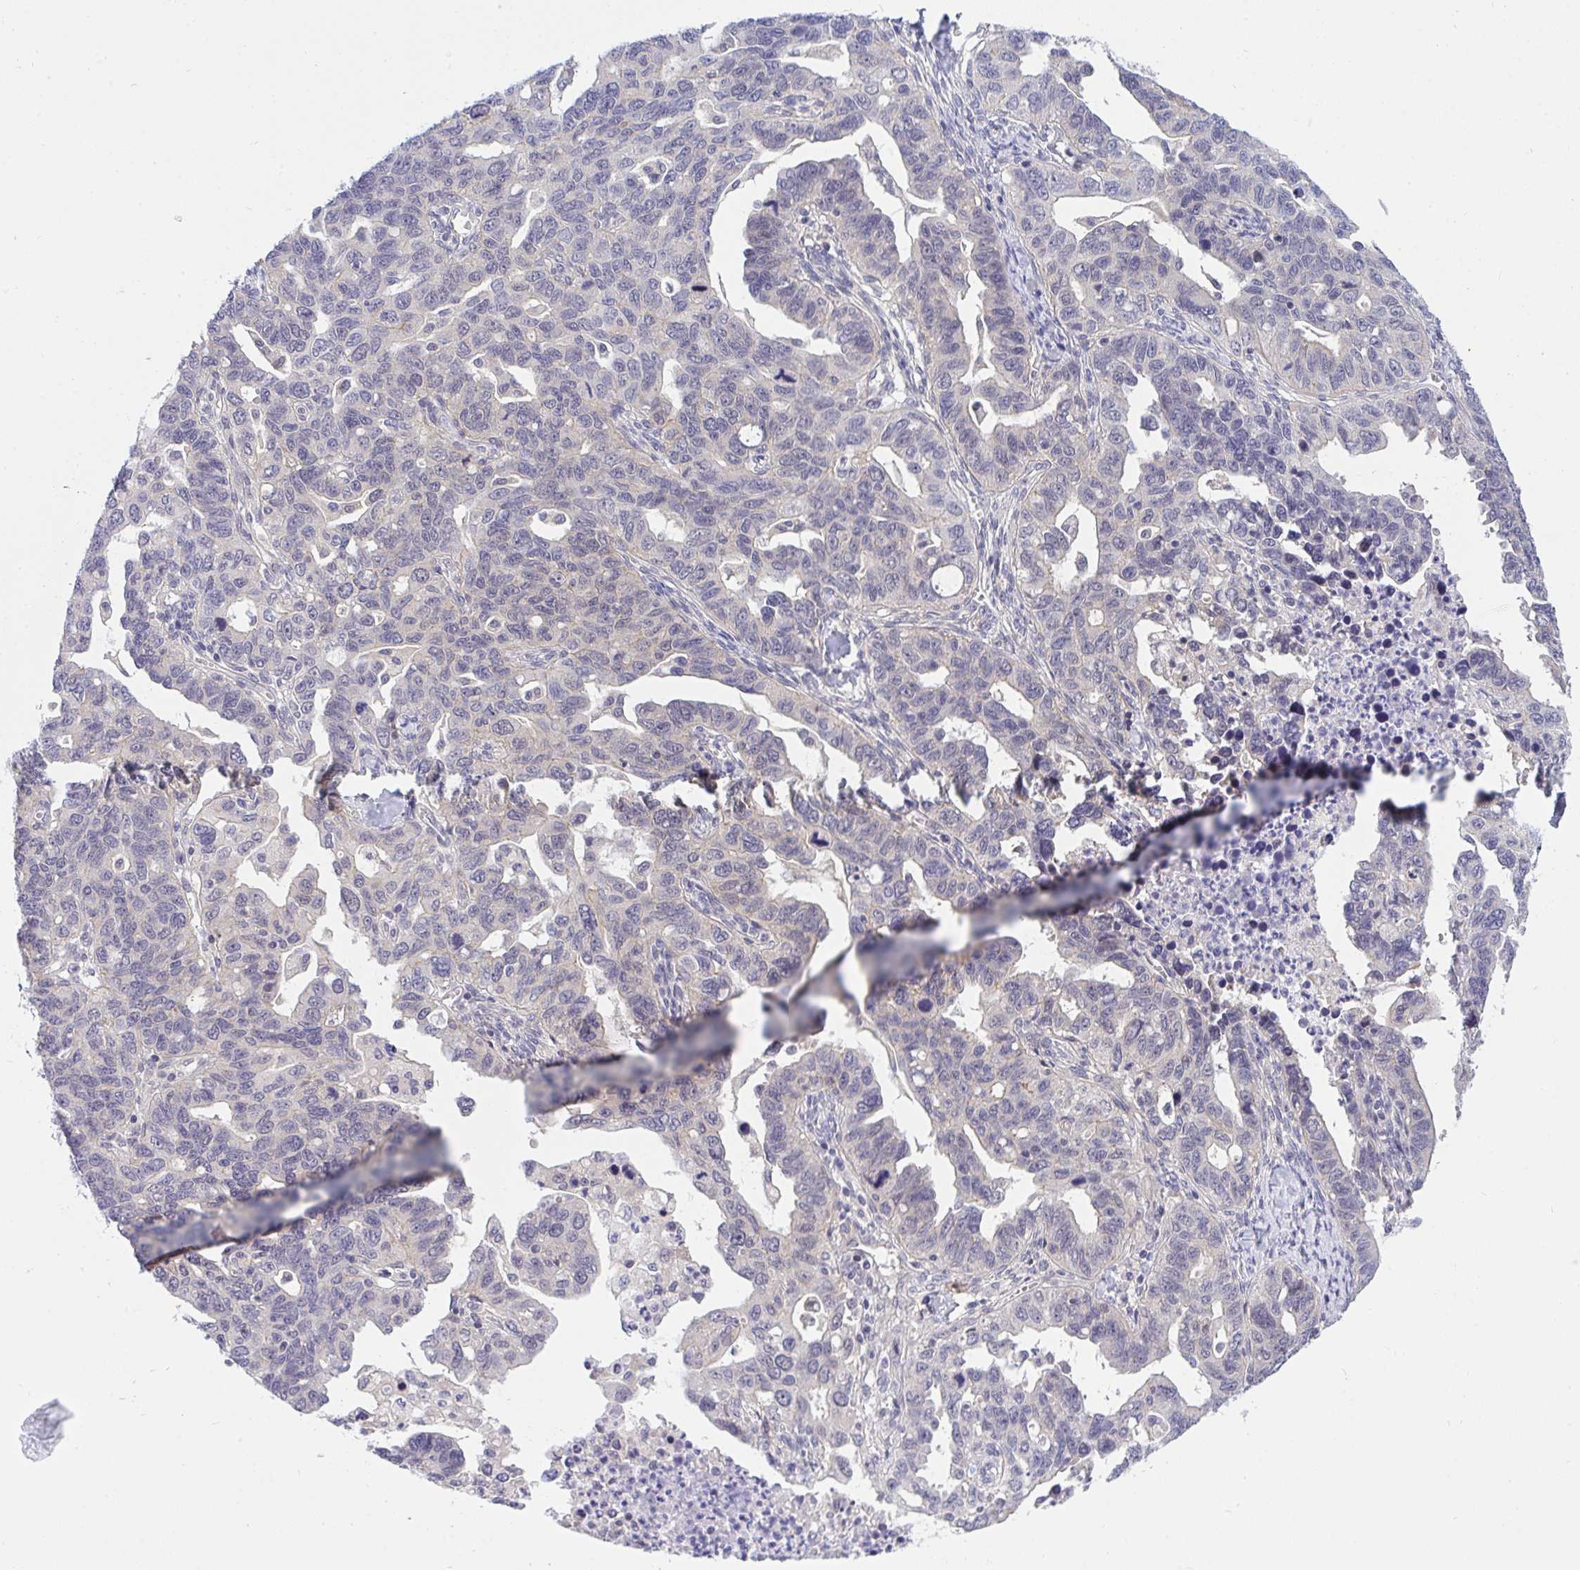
{"staining": {"intensity": "negative", "quantity": "none", "location": "none"}, "tissue": "ovarian cancer", "cell_type": "Tumor cells", "image_type": "cancer", "snomed": [{"axis": "morphology", "description": "Cystadenocarcinoma, serous, NOS"}, {"axis": "topography", "description": "Ovary"}], "caption": "Ovarian serous cystadenocarcinoma stained for a protein using IHC exhibits no staining tumor cells.", "gene": "HOXD12", "patient": {"sex": "female", "age": 69}}